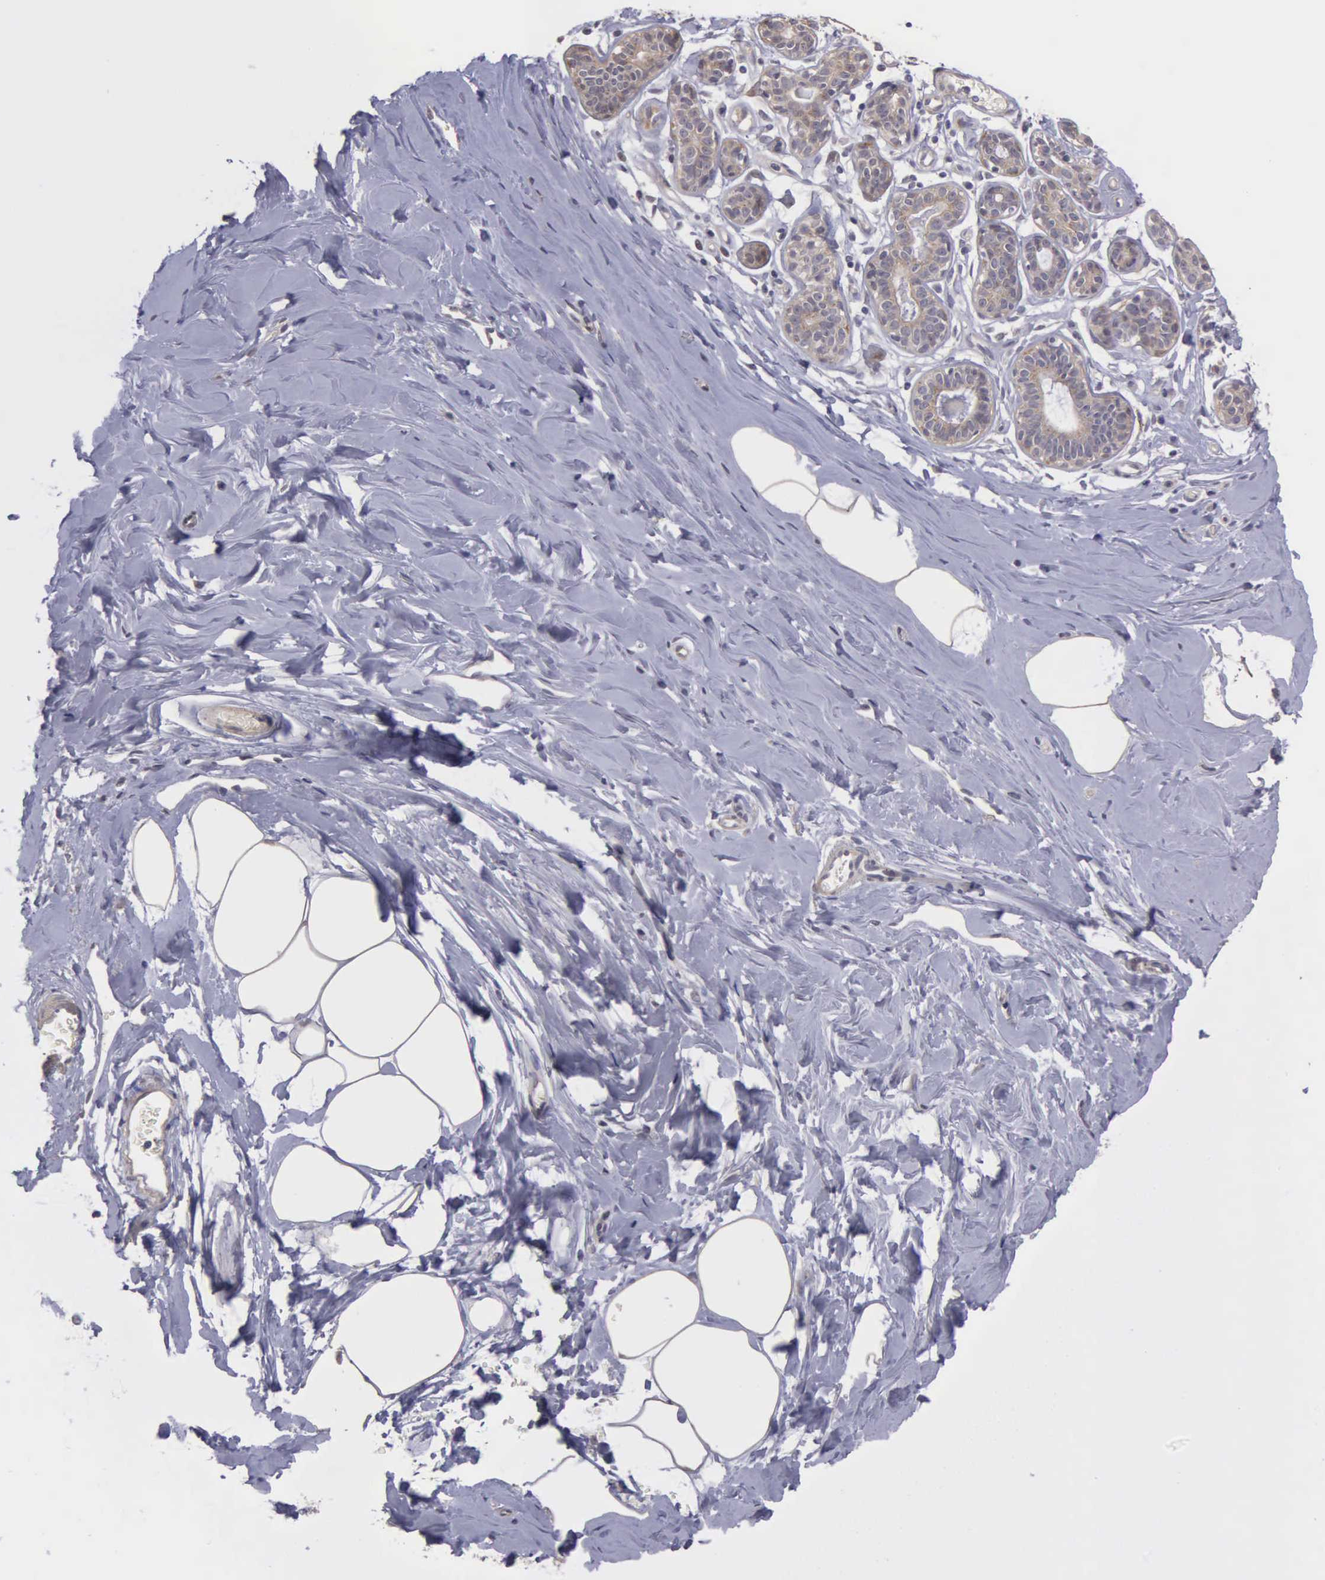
{"staining": {"intensity": "negative", "quantity": "none", "location": "none"}, "tissue": "breast", "cell_type": "Adipocytes", "image_type": "normal", "snomed": [{"axis": "morphology", "description": "Normal tissue, NOS"}, {"axis": "topography", "description": "Breast"}], "caption": "DAB immunohistochemical staining of unremarkable human breast exhibits no significant positivity in adipocytes.", "gene": "RTL10", "patient": {"sex": "female", "age": 44}}